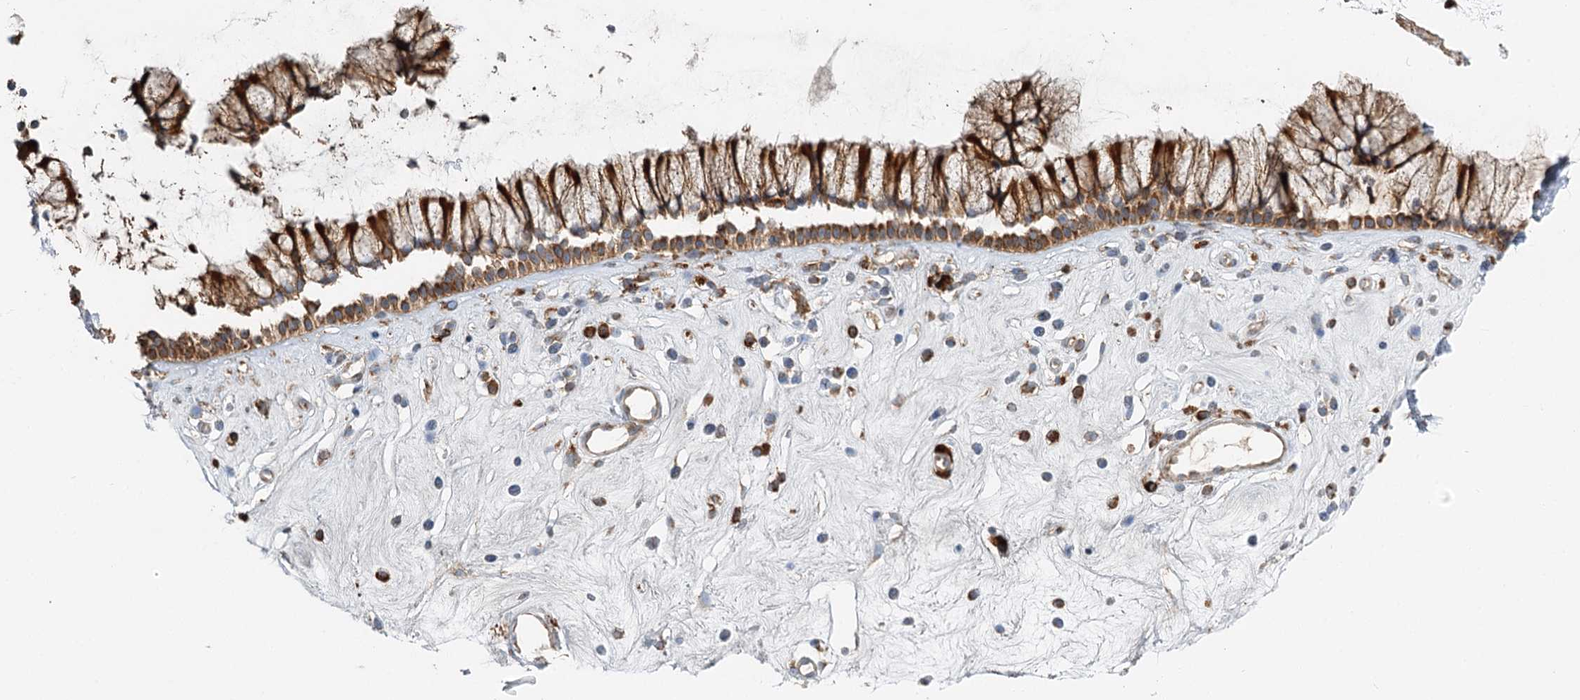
{"staining": {"intensity": "strong", "quantity": ">75%", "location": "cytoplasmic/membranous"}, "tissue": "nasopharynx", "cell_type": "Respiratory epithelial cells", "image_type": "normal", "snomed": [{"axis": "morphology", "description": "Normal tissue, NOS"}, {"axis": "morphology", "description": "Inflammation, NOS"}, {"axis": "topography", "description": "Nasopharynx"}], "caption": "Approximately >75% of respiratory epithelial cells in normal human nasopharynx display strong cytoplasmic/membranous protein expression as visualized by brown immunohistochemical staining.", "gene": "TAS1R1", "patient": {"sex": "male", "age": 29}}